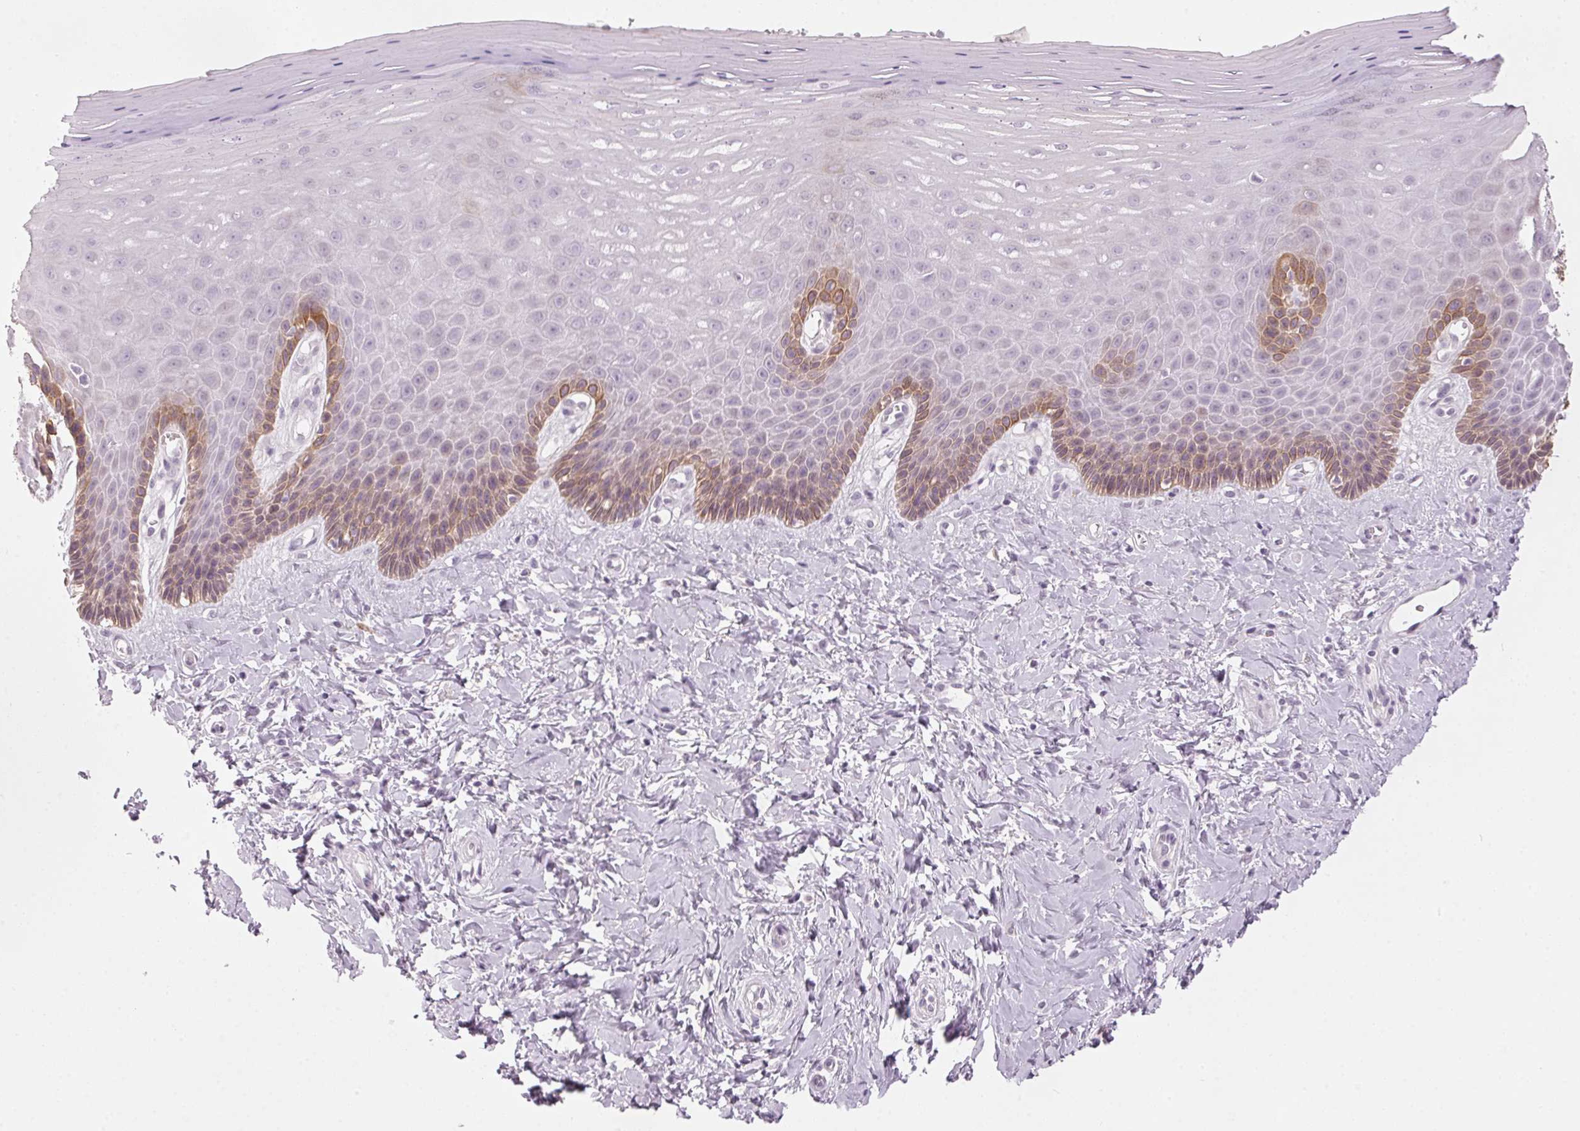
{"staining": {"intensity": "strong", "quantity": "25%-75%", "location": "cytoplasmic/membranous"}, "tissue": "vagina", "cell_type": "Squamous epithelial cells", "image_type": "normal", "snomed": [{"axis": "morphology", "description": "Normal tissue, NOS"}, {"axis": "topography", "description": "Vagina"}], "caption": "The image displays staining of normal vagina, revealing strong cytoplasmic/membranous protein positivity (brown color) within squamous epithelial cells.", "gene": "SCTR", "patient": {"sex": "female", "age": 83}}